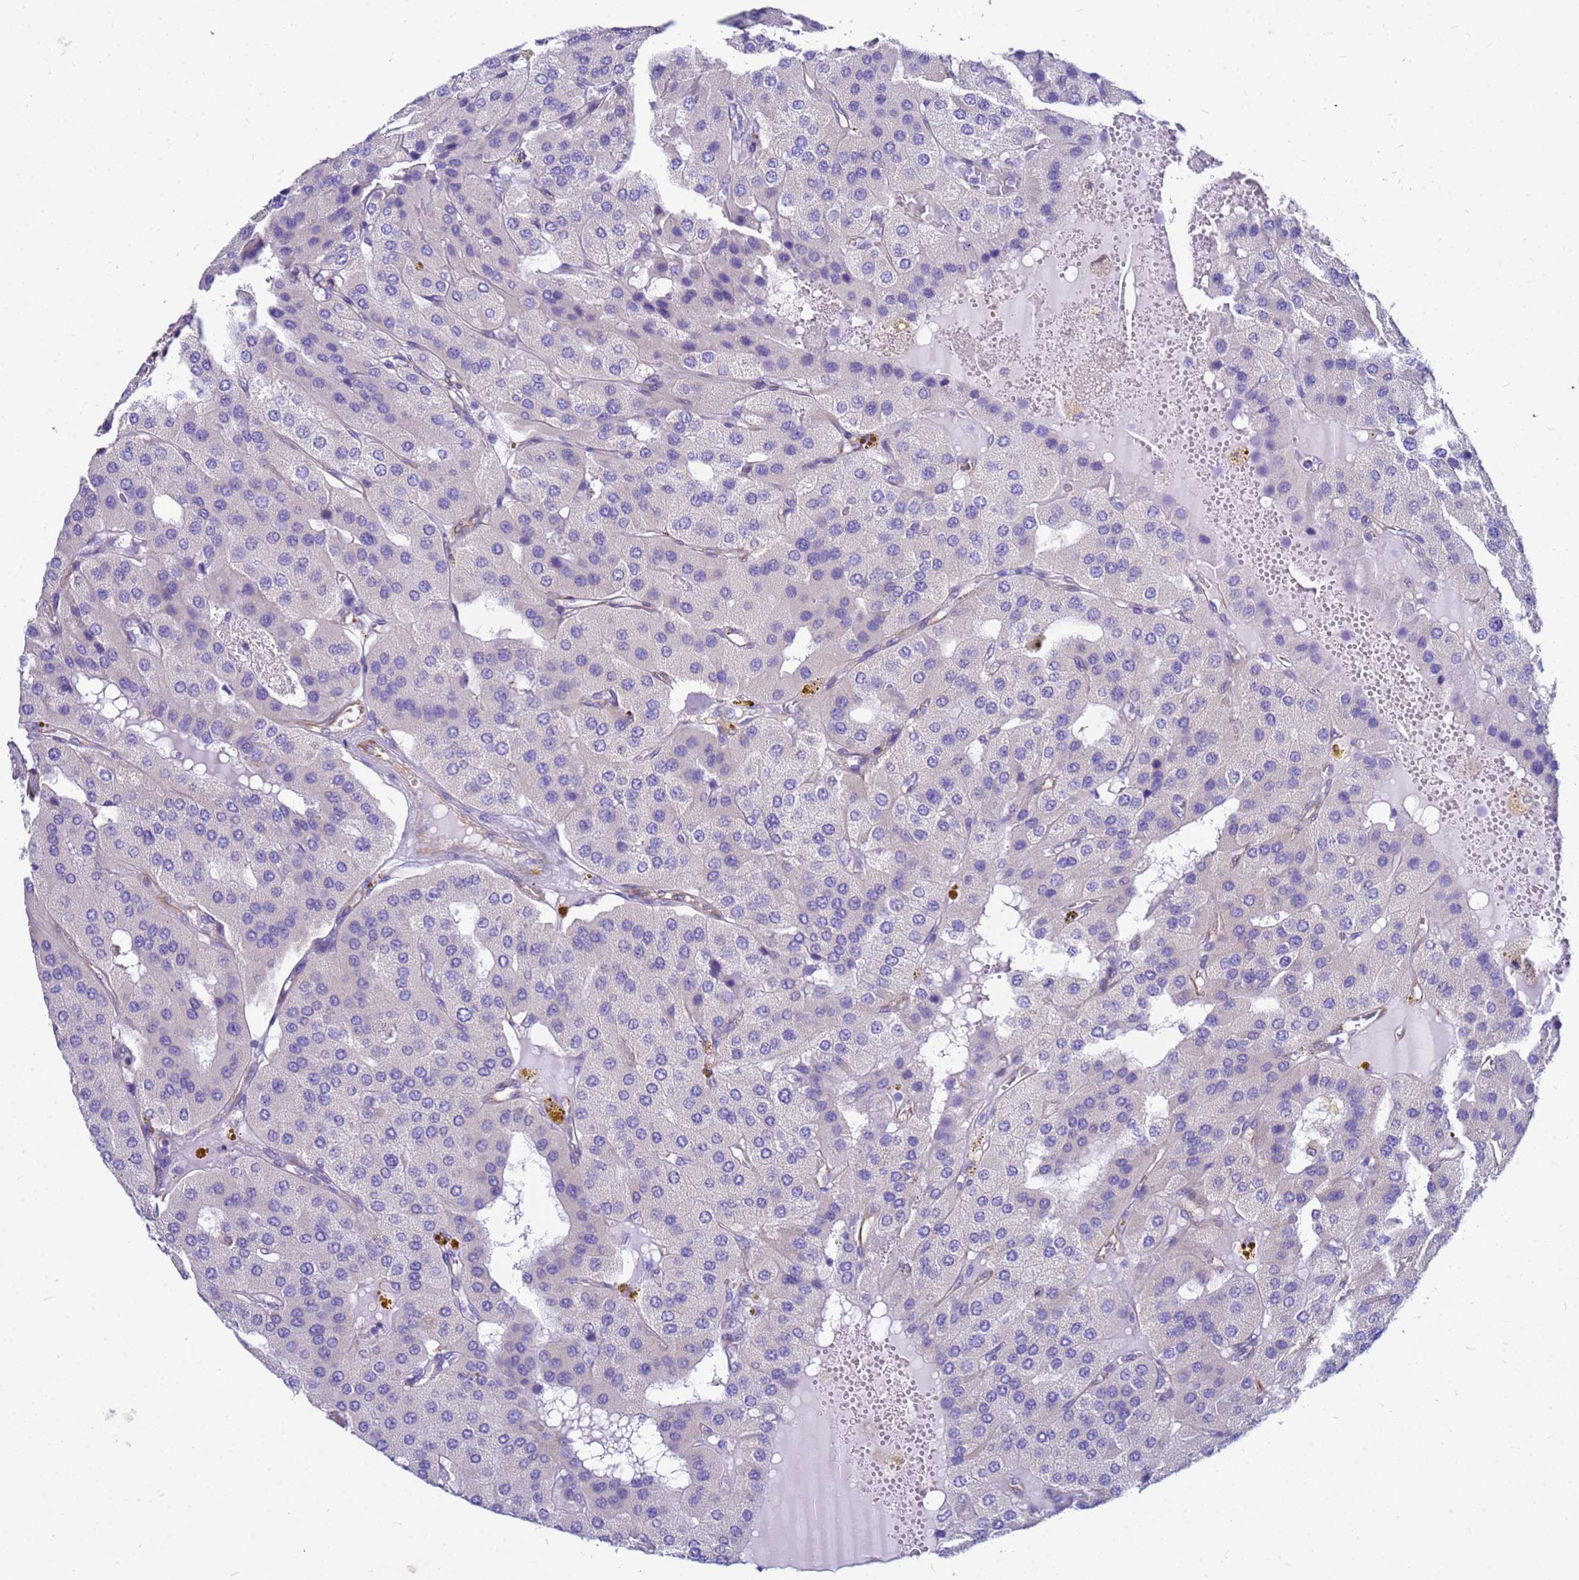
{"staining": {"intensity": "negative", "quantity": "none", "location": "none"}, "tissue": "parathyroid gland", "cell_type": "Glandular cells", "image_type": "normal", "snomed": [{"axis": "morphology", "description": "Normal tissue, NOS"}, {"axis": "morphology", "description": "Adenoma, NOS"}, {"axis": "topography", "description": "Parathyroid gland"}], "caption": "The histopathology image exhibits no significant positivity in glandular cells of parathyroid gland.", "gene": "UBXN2B", "patient": {"sex": "female", "age": 86}}